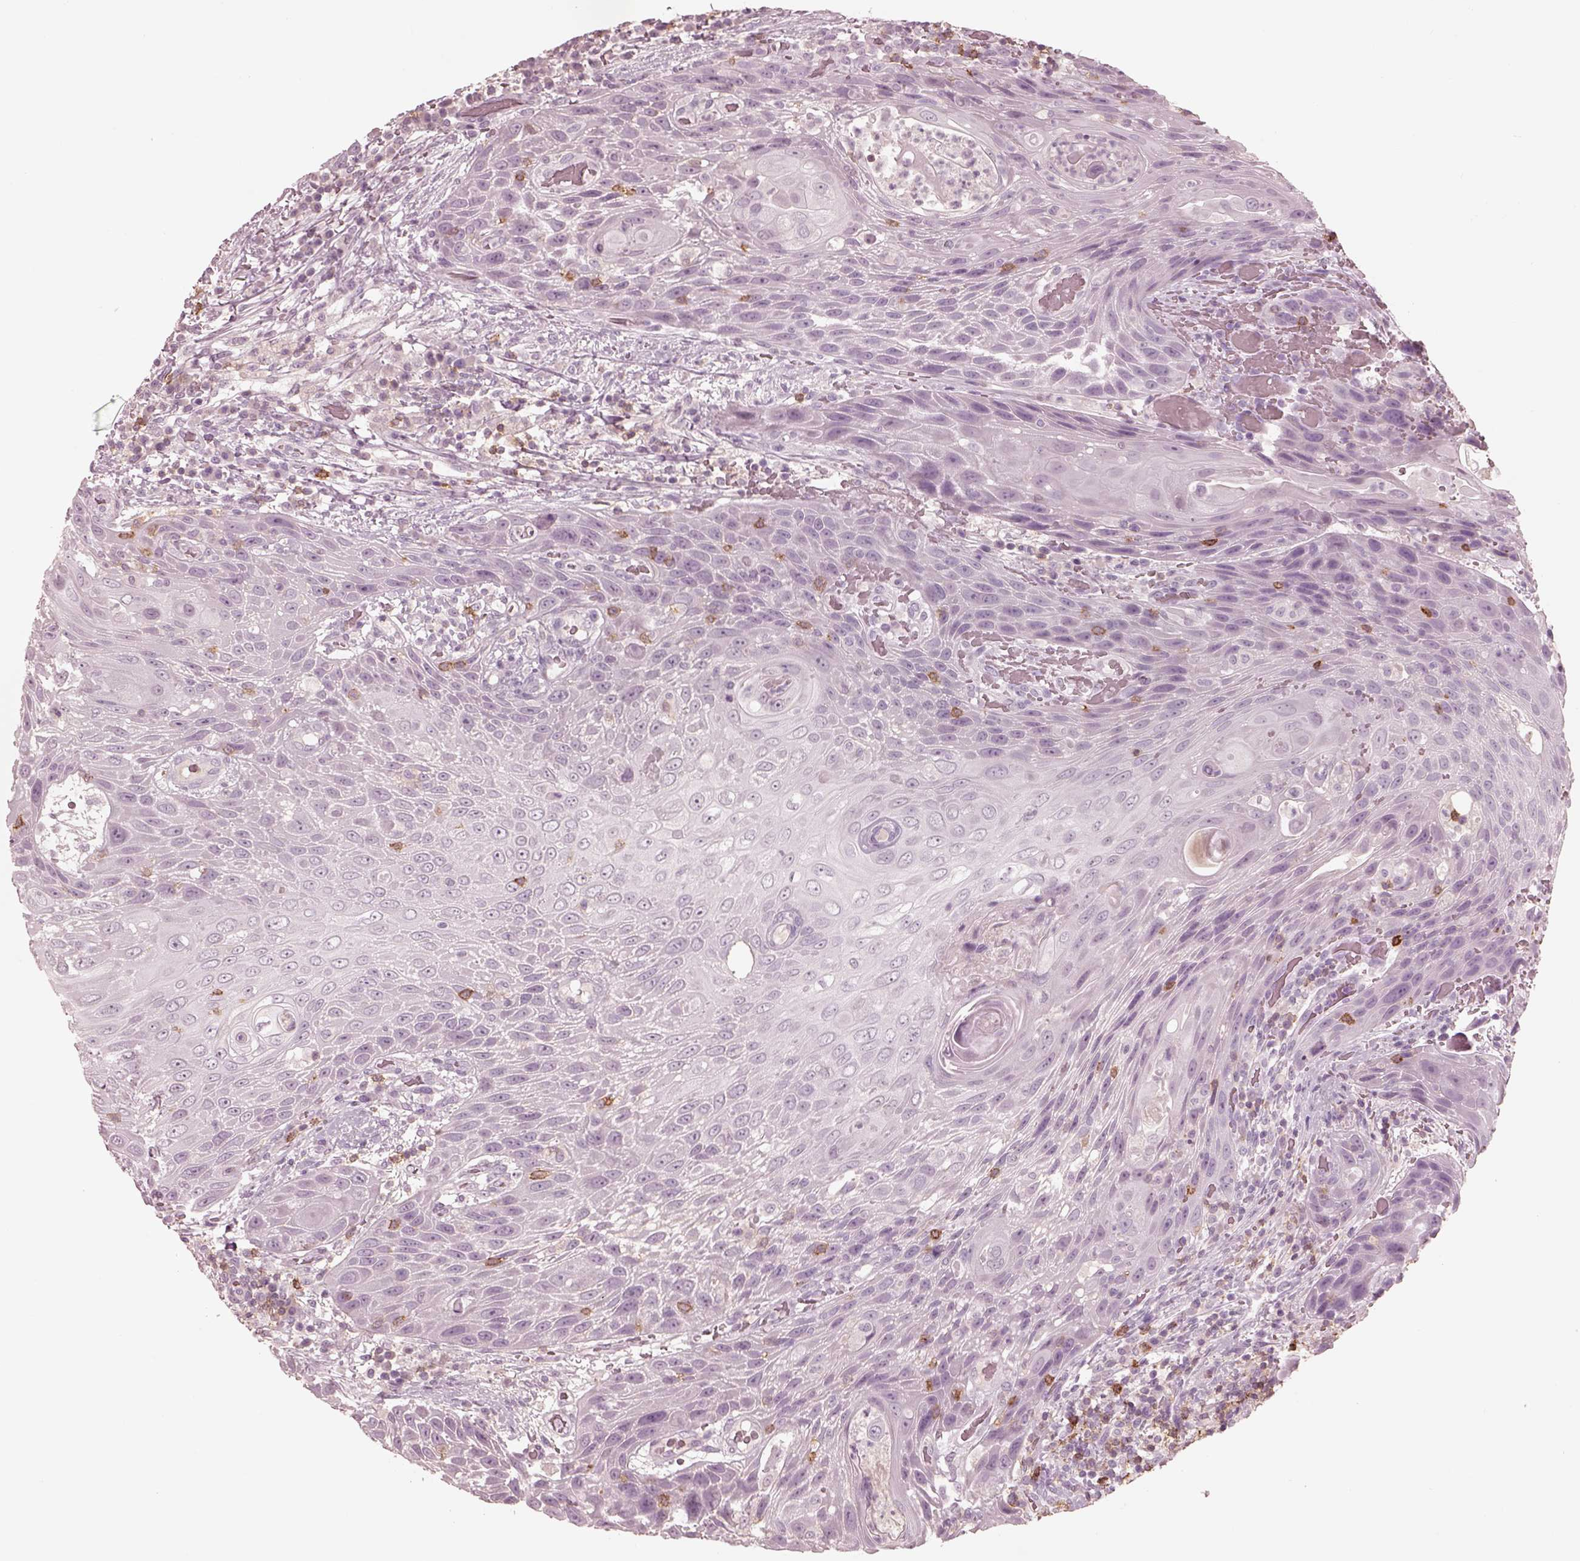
{"staining": {"intensity": "negative", "quantity": "none", "location": "none"}, "tissue": "head and neck cancer", "cell_type": "Tumor cells", "image_type": "cancer", "snomed": [{"axis": "morphology", "description": "Squamous cell carcinoma, NOS"}, {"axis": "topography", "description": "Head-Neck"}], "caption": "A high-resolution micrograph shows immunohistochemistry staining of head and neck cancer (squamous cell carcinoma), which exhibits no significant staining in tumor cells. Brightfield microscopy of immunohistochemistry (IHC) stained with DAB (3,3'-diaminobenzidine) (brown) and hematoxylin (blue), captured at high magnification.", "gene": "PDCD1", "patient": {"sex": "male", "age": 69}}